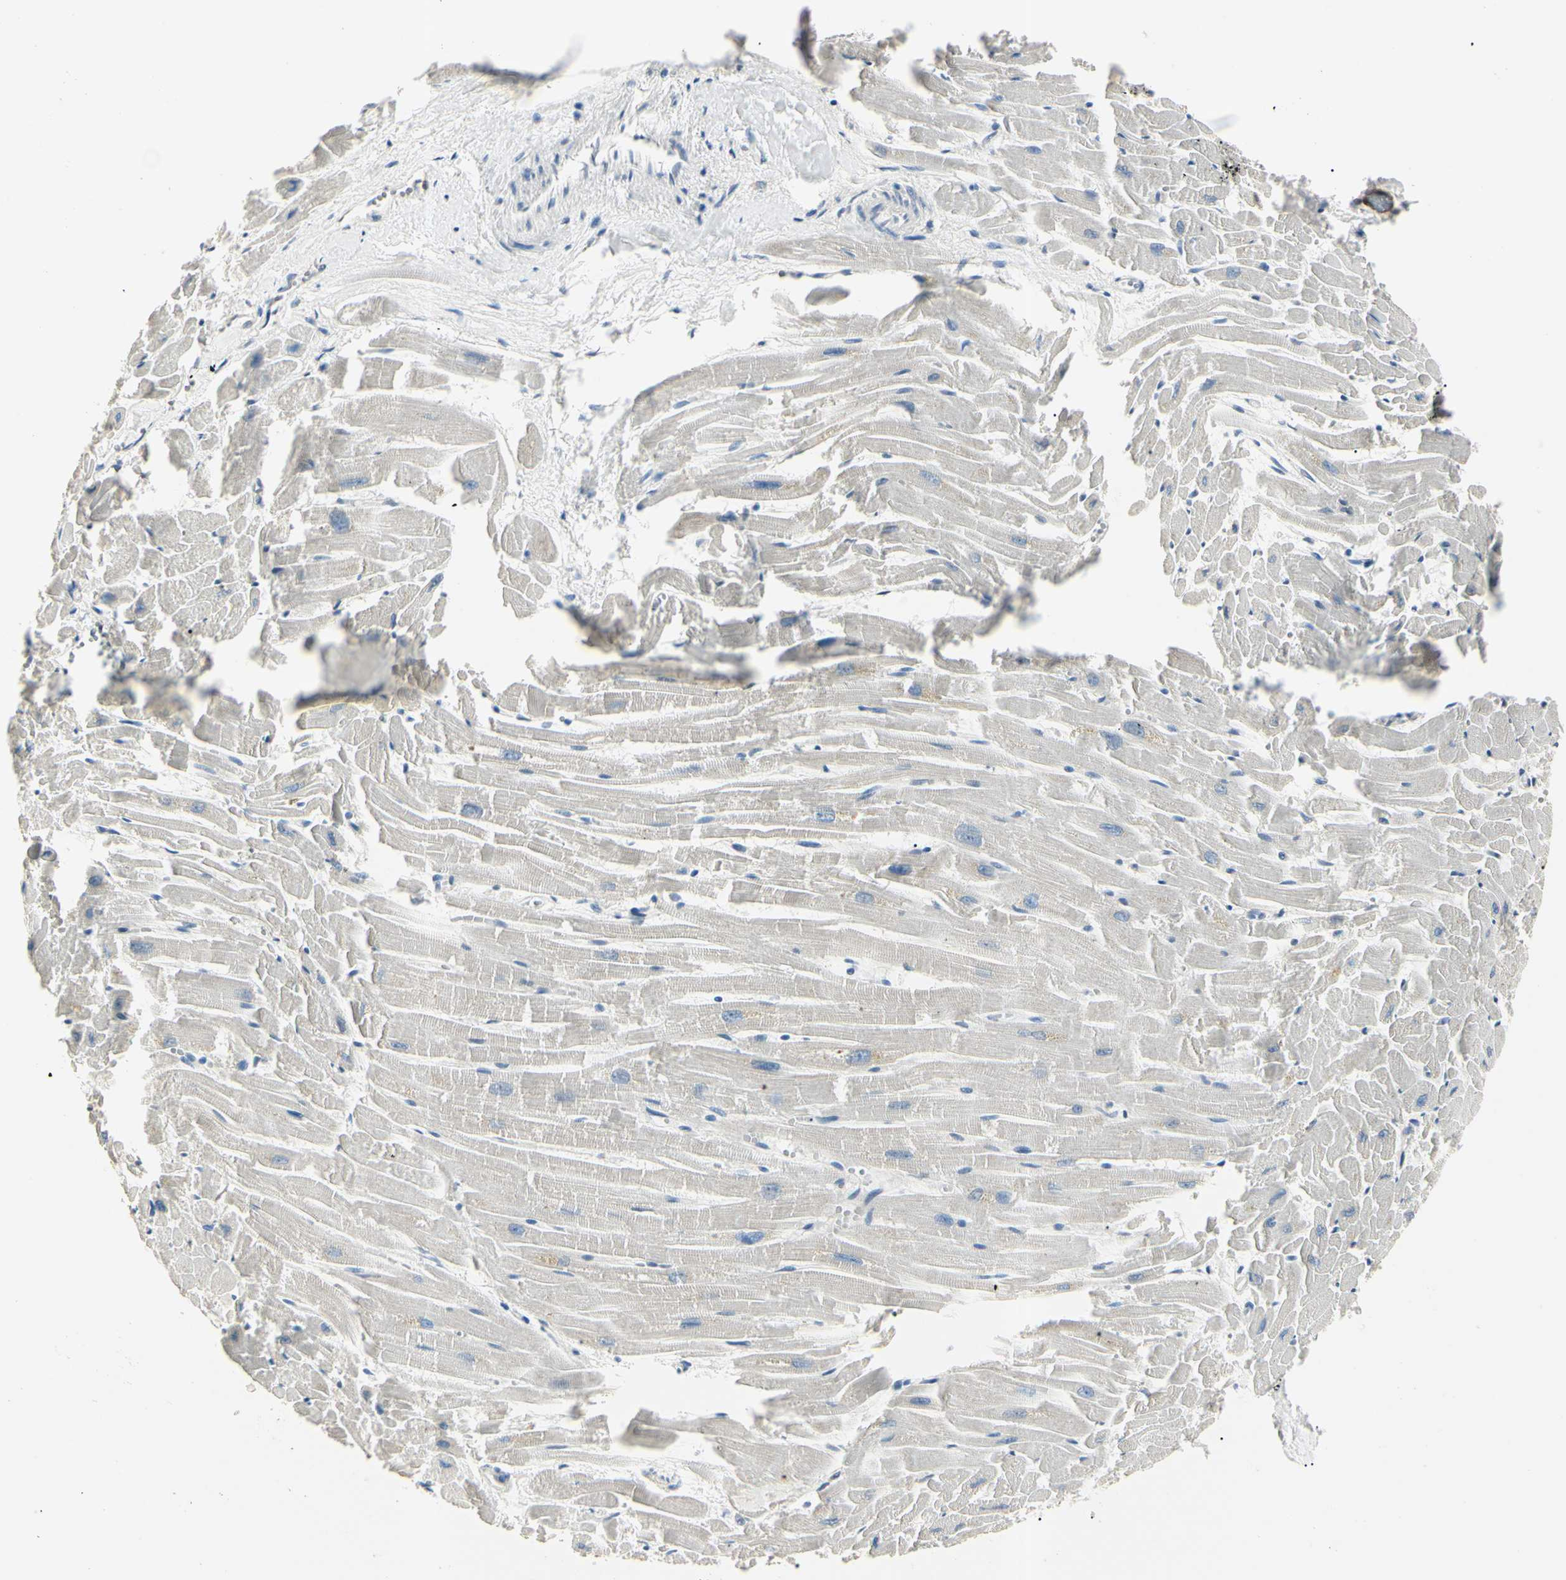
{"staining": {"intensity": "negative", "quantity": "none", "location": "none"}, "tissue": "heart muscle", "cell_type": "Cardiomyocytes", "image_type": "normal", "snomed": [{"axis": "morphology", "description": "Normal tissue, NOS"}, {"axis": "topography", "description": "Heart"}], "caption": "Heart muscle was stained to show a protein in brown. There is no significant staining in cardiomyocytes. (Stains: DAB immunohistochemistry (IHC) with hematoxylin counter stain, Microscopy: brightfield microscopy at high magnification).", "gene": "AKR1C3", "patient": {"sex": "female", "age": 19}}